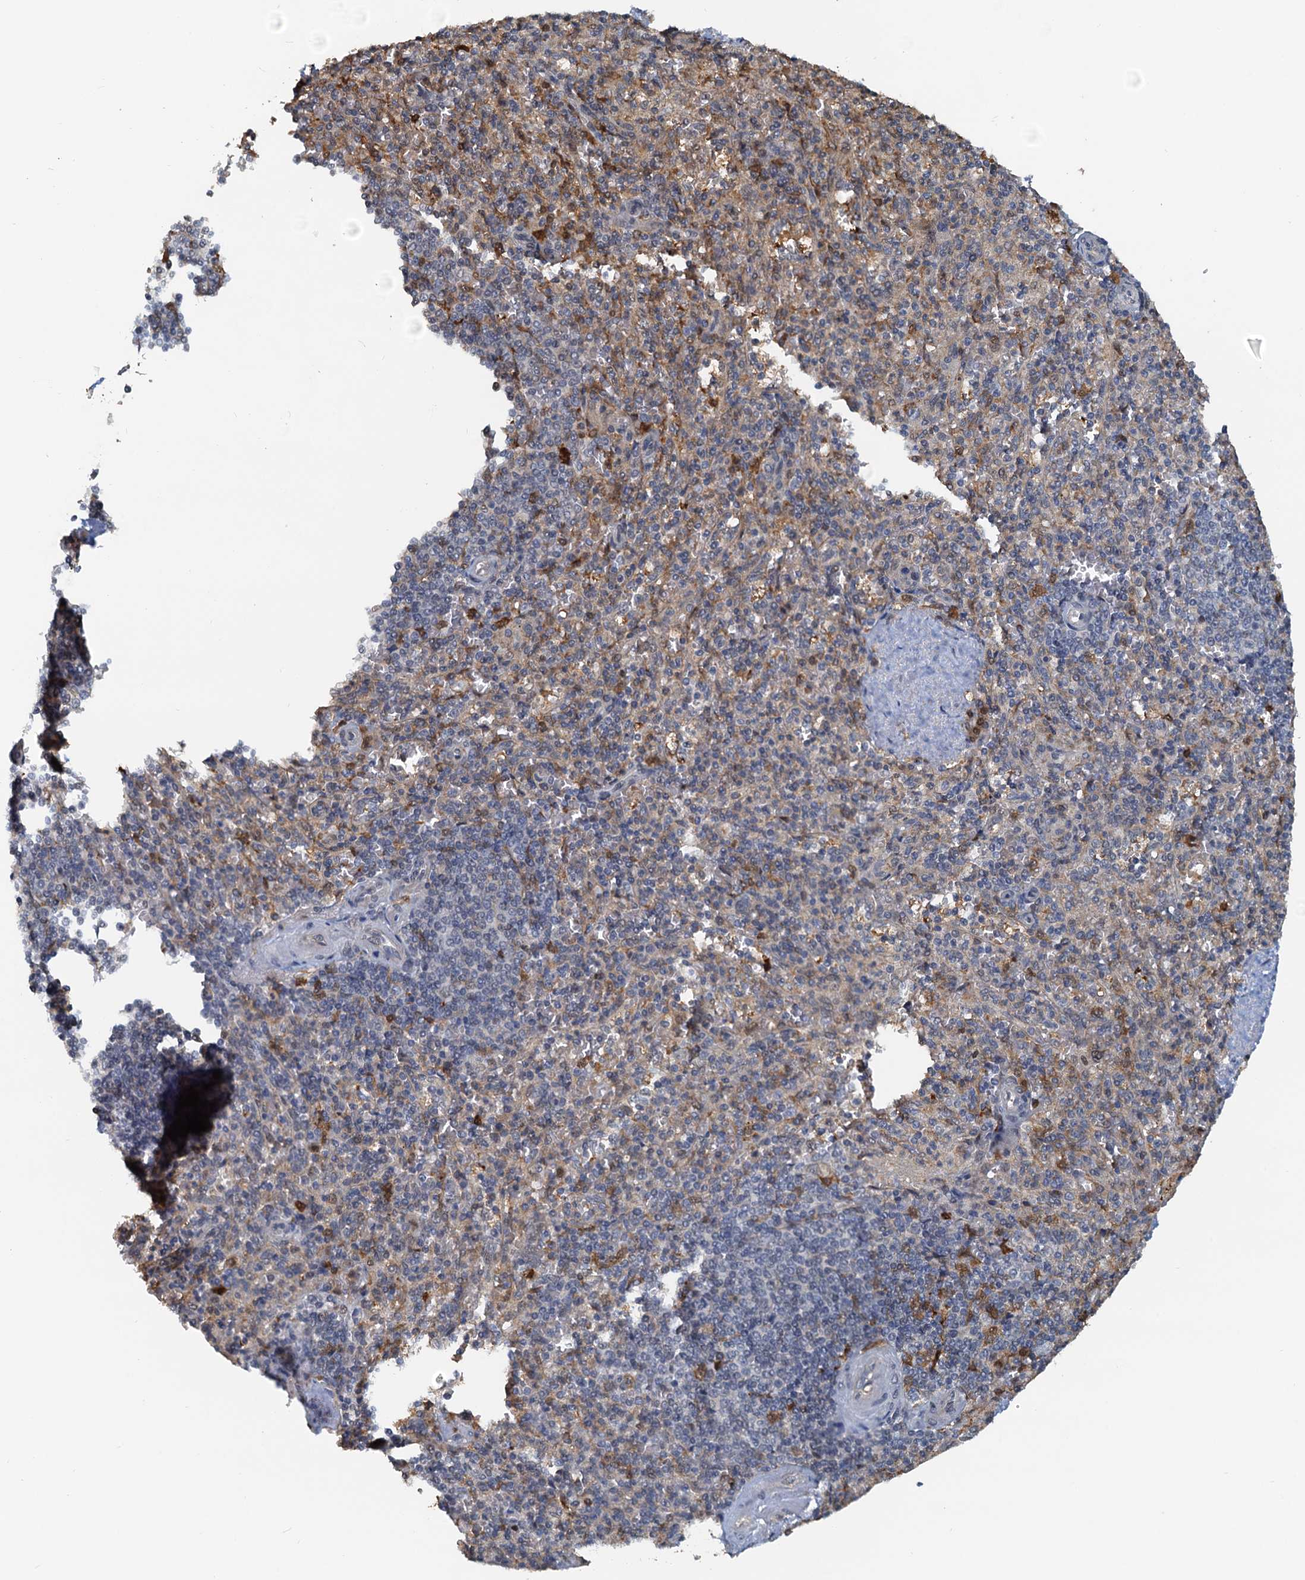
{"staining": {"intensity": "moderate", "quantity": "<25%", "location": "cytoplasmic/membranous"}, "tissue": "spleen", "cell_type": "Cells in red pulp", "image_type": "normal", "snomed": [{"axis": "morphology", "description": "Normal tissue, NOS"}, {"axis": "topography", "description": "Spleen"}], "caption": "This is a micrograph of immunohistochemistry staining of normal spleen, which shows moderate expression in the cytoplasmic/membranous of cells in red pulp.", "gene": "SPINDOC", "patient": {"sex": "male", "age": 82}}